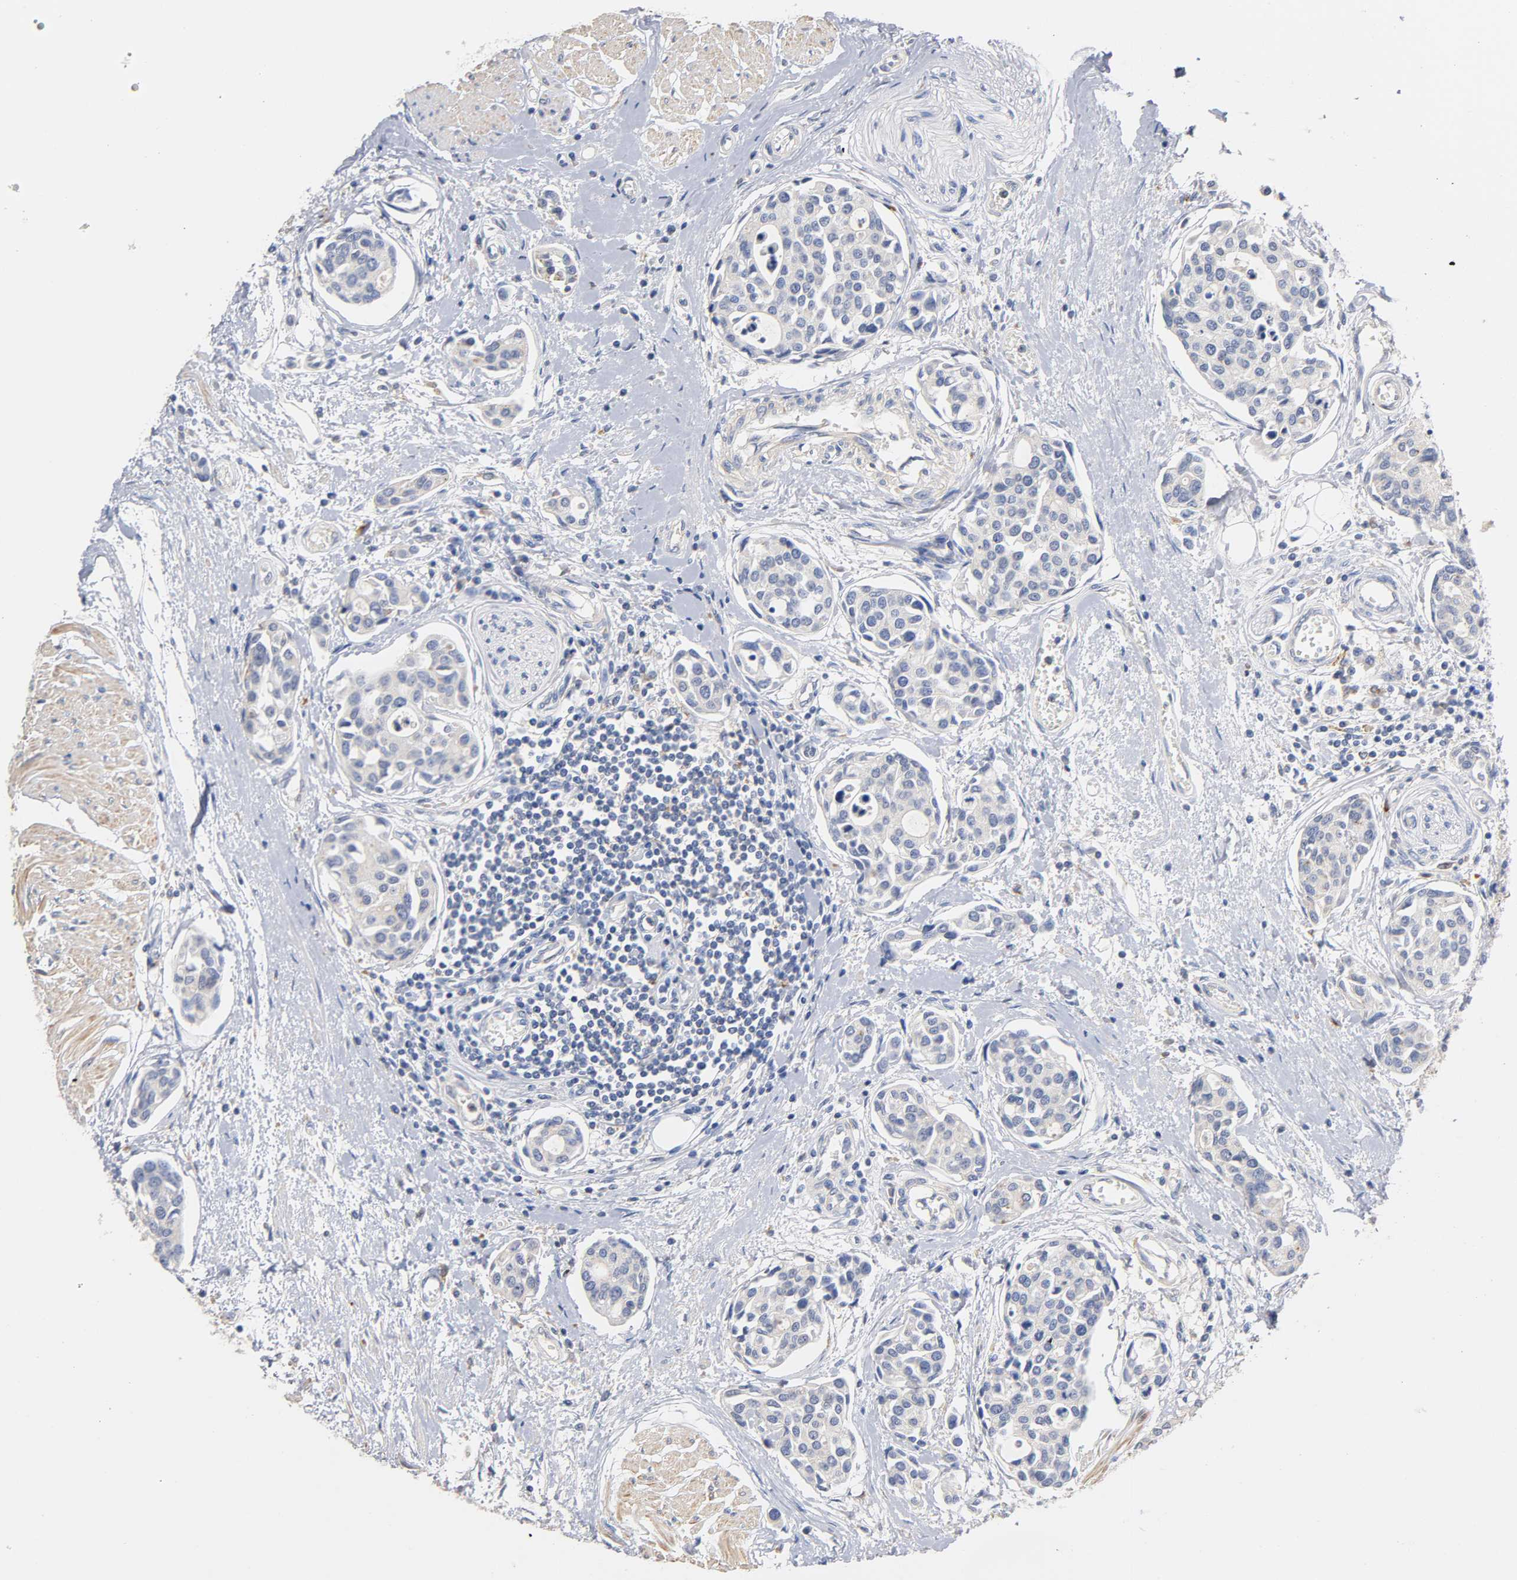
{"staining": {"intensity": "negative", "quantity": "none", "location": "none"}, "tissue": "urothelial cancer", "cell_type": "Tumor cells", "image_type": "cancer", "snomed": [{"axis": "morphology", "description": "Urothelial carcinoma, High grade"}, {"axis": "topography", "description": "Urinary bladder"}], "caption": "An IHC micrograph of high-grade urothelial carcinoma is shown. There is no staining in tumor cells of high-grade urothelial carcinoma.", "gene": "SEMA5A", "patient": {"sex": "male", "age": 78}}